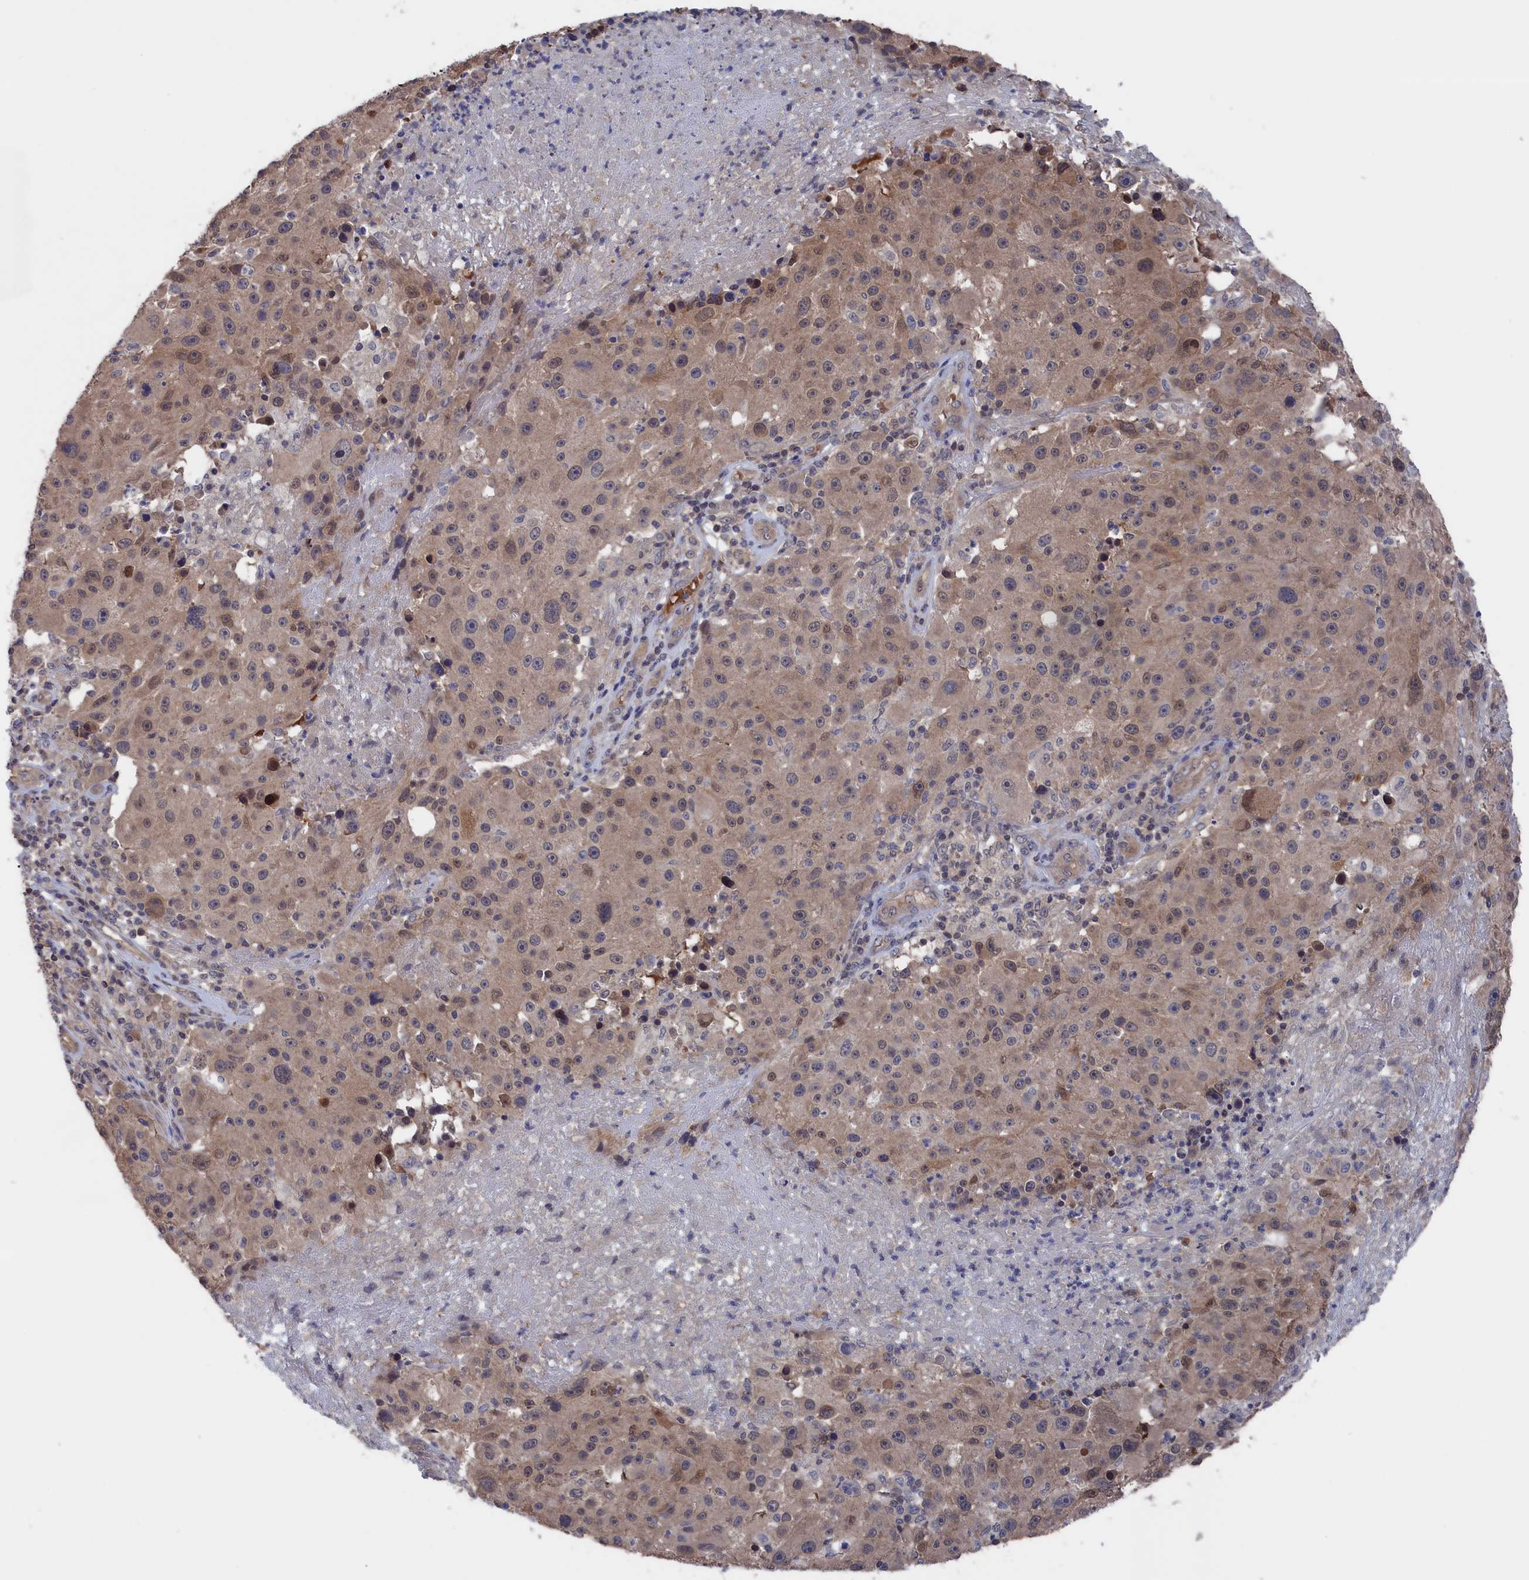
{"staining": {"intensity": "weak", "quantity": "25%-75%", "location": "cytoplasmic/membranous,nuclear"}, "tissue": "melanoma", "cell_type": "Tumor cells", "image_type": "cancer", "snomed": [{"axis": "morphology", "description": "Malignant melanoma, NOS"}, {"axis": "topography", "description": "Skin"}], "caption": "Immunohistochemical staining of malignant melanoma exhibits low levels of weak cytoplasmic/membranous and nuclear staining in approximately 25%-75% of tumor cells.", "gene": "NUTF2", "patient": {"sex": "male", "age": 53}}